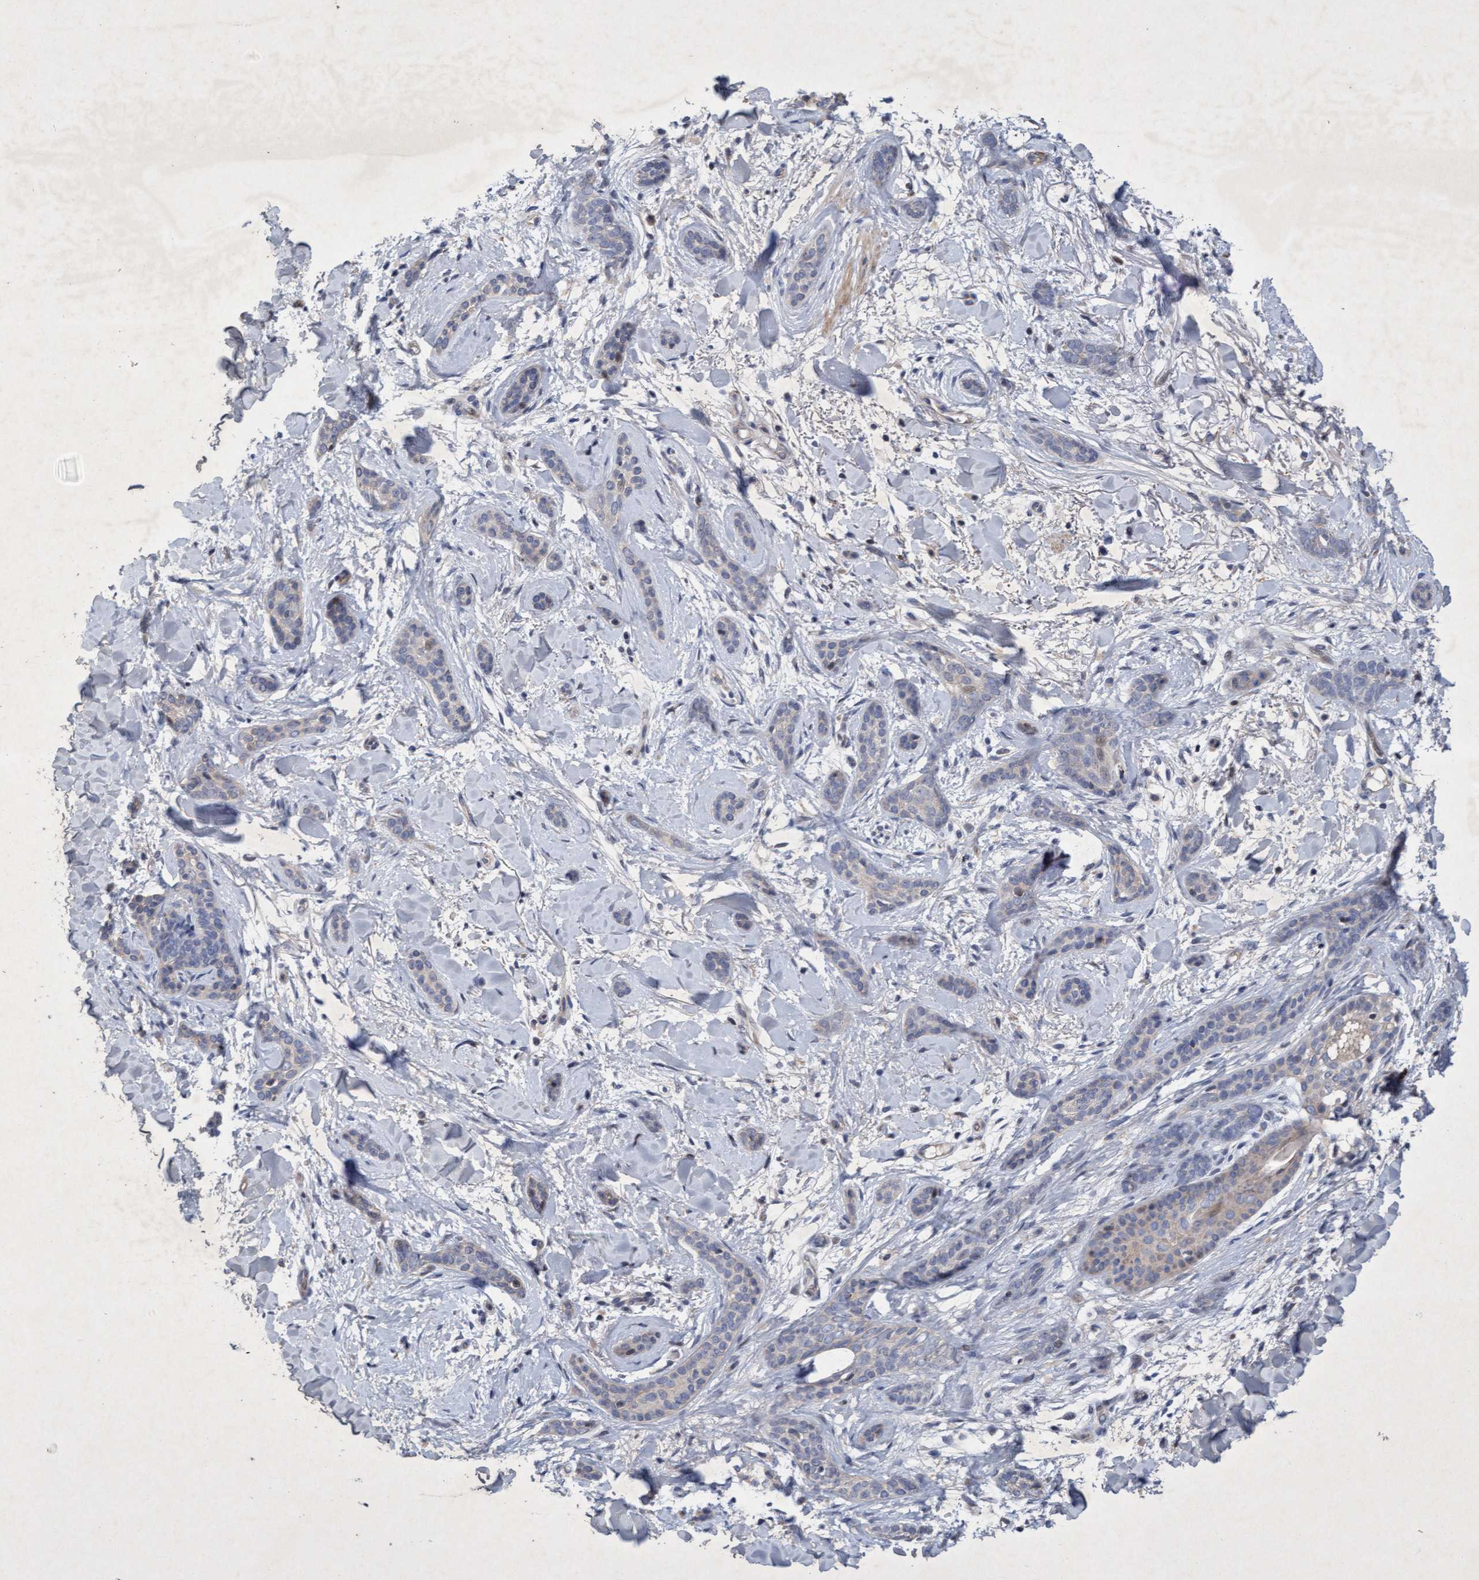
{"staining": {"intensity": "negative", "quantity": "none", "location": "none"}, "tissue": "skin cancer", "cell_type": "Tumor cells", "image_type": "cancer", "snomed": [{"axis": "morphology", "description": "Basal cell carcinoma"}, {"axis": "morphology", "description": "Adnexal tumor, benign"}, {"axis": "topography", "description": "Skin"}], "caption": "Immunohistochemistry image of neoplastic tissue: skin cancer (basal cell carcinoma) stained with DAB (3,3'-diaminobenzidine) shows no significant protein expression in tumor cells.", "gene": "ZNF677", "patient": {"sex": "female", "age": 42}}